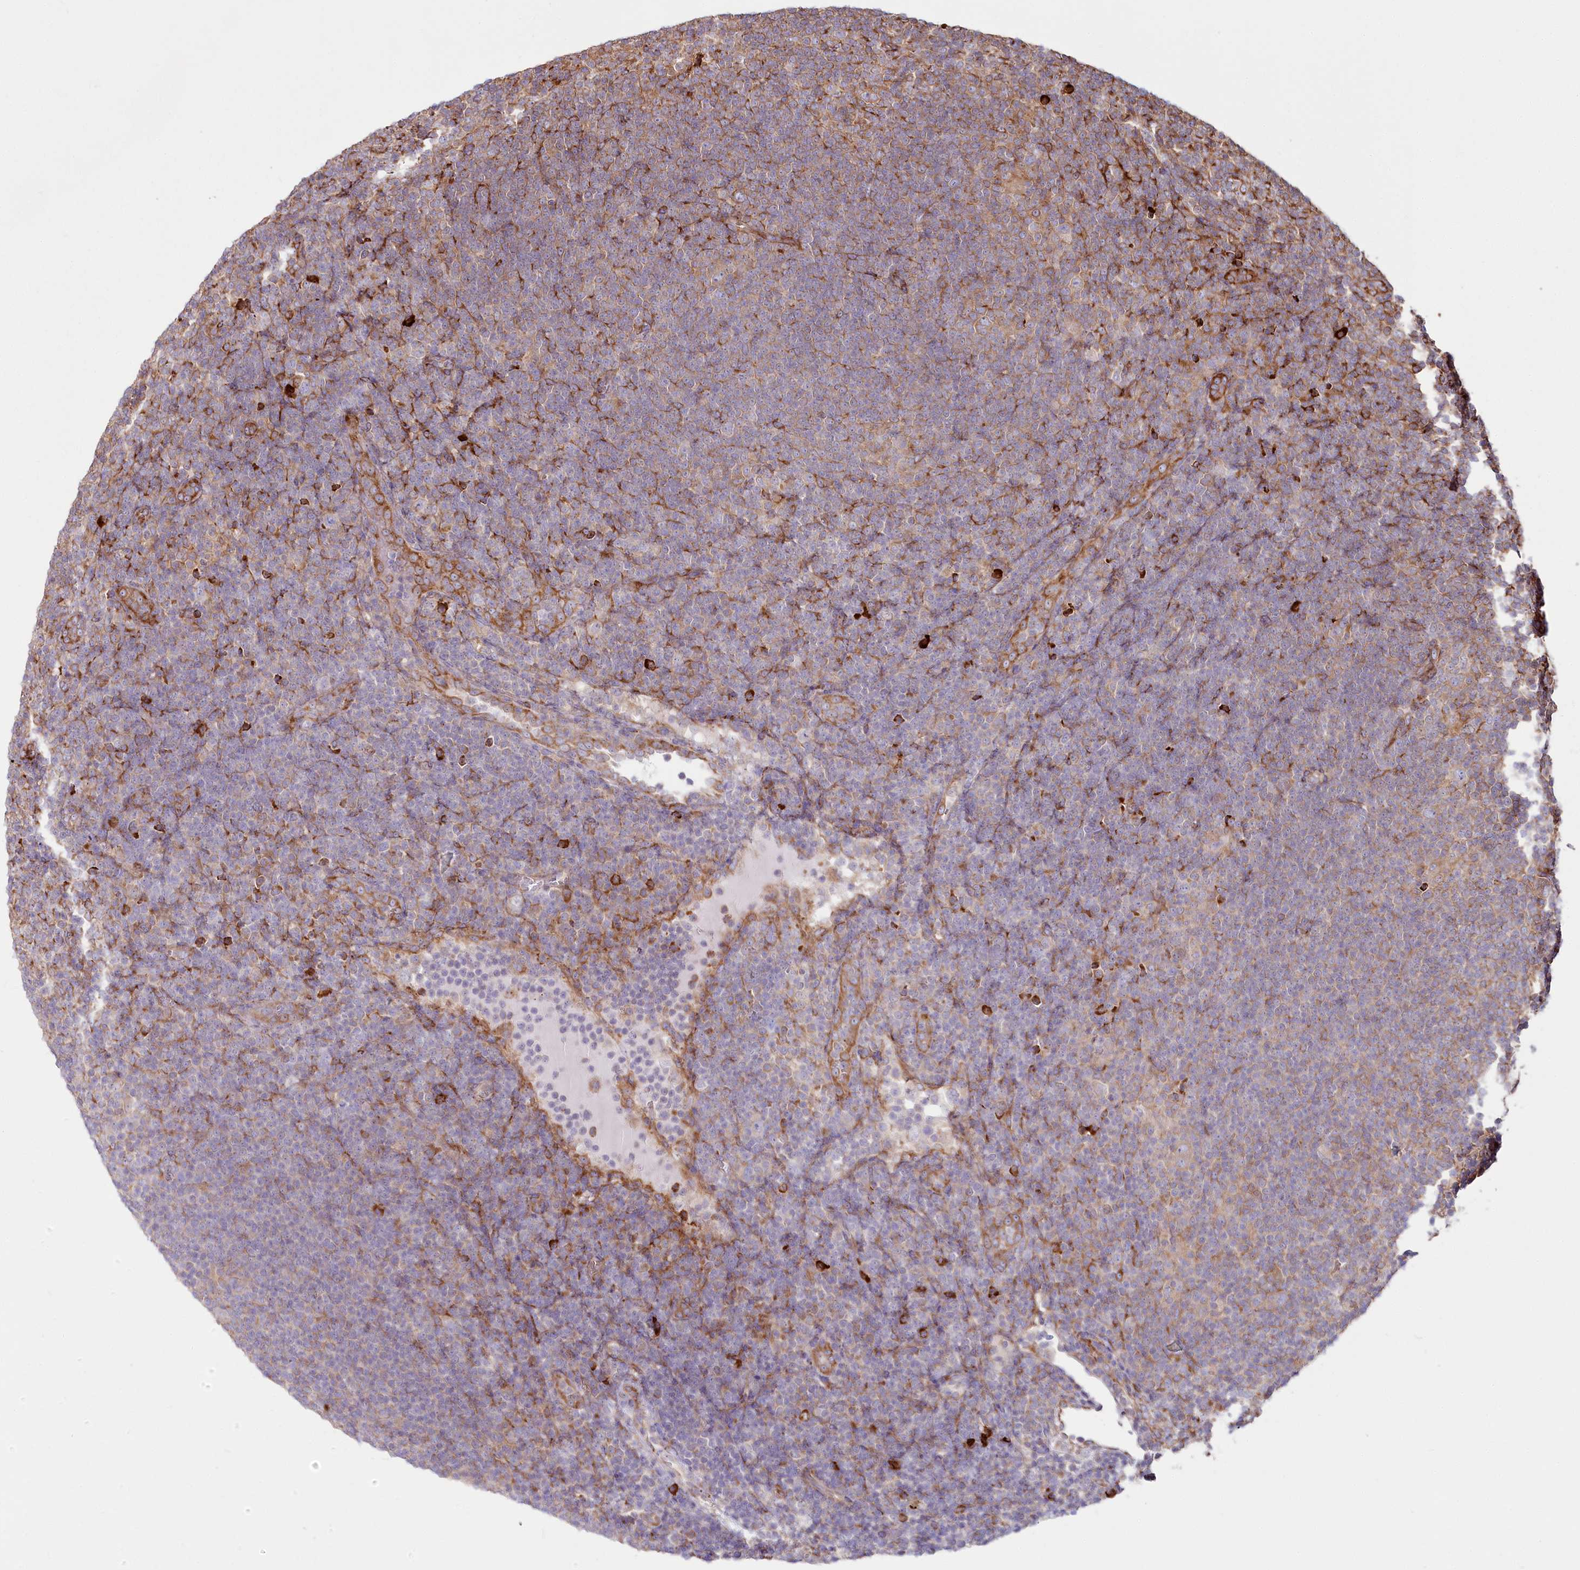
{"staining": {"intensity": "weak", "quantity": ">75%", "location": "cytoplasmic/membranous"}, "tissue": "lymphoma", "cell_type": "Tumor cells", "image_type": "cancer", "snomed": [{"axis": "morphology", "description": "Hodgkin's disease, NOS"}, {"axis": "topography", "description": "Lymph node"}], "caption": "Immunohistochemical staining of lymphoma shows weak cytoplasmic/membranous protein positivity in about >75% of tumor cells.", "gene": "POGLUT1", "patient": {"sex": "female", "age": 57}}